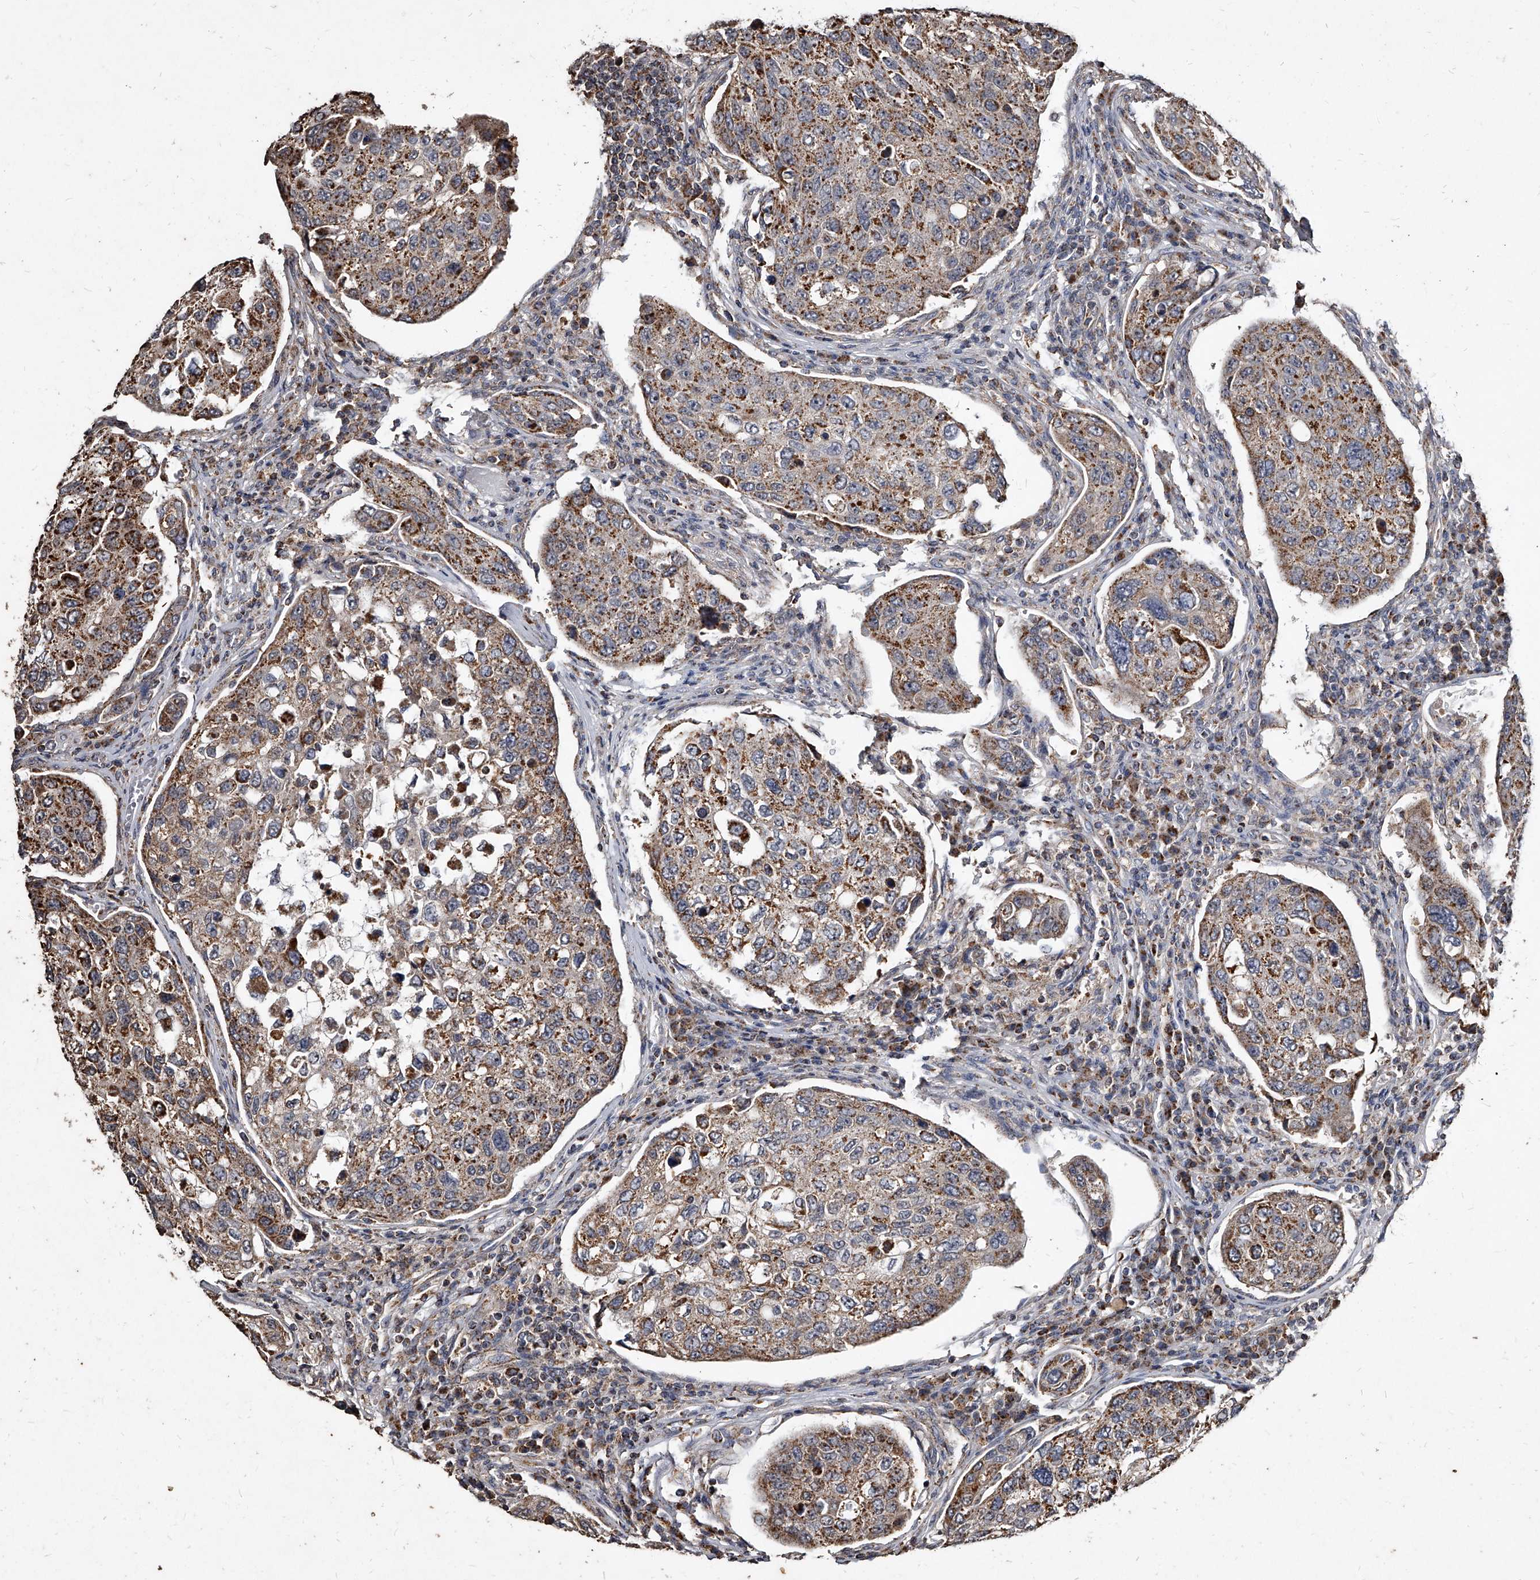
{"staining": {"intensity": "moderate", "quantity": ">75%", "location": "cytoplasmic/membranous"}, "tissue": "urothelial cancer", "cell_type": "Tumor cells", "image_type": "cancer", "snomed": [{"axis": "morphology", "description": "Urothelial carcinoma, High grade"}, {"axis": "topography", "description": "Lymph node"}, {"axis": "topography", "description": "Urinary bladder"}], "caption": "An image of human urothelial carcinoma (high-grade) stained for a protein shows moderate cytoplasmic/membranous brown staining in tumor cells. (DAB IHC with brightfield microscopy, high magnification).", "gene": "GPR183", "patient": {"sex": "male", "age": 51}}